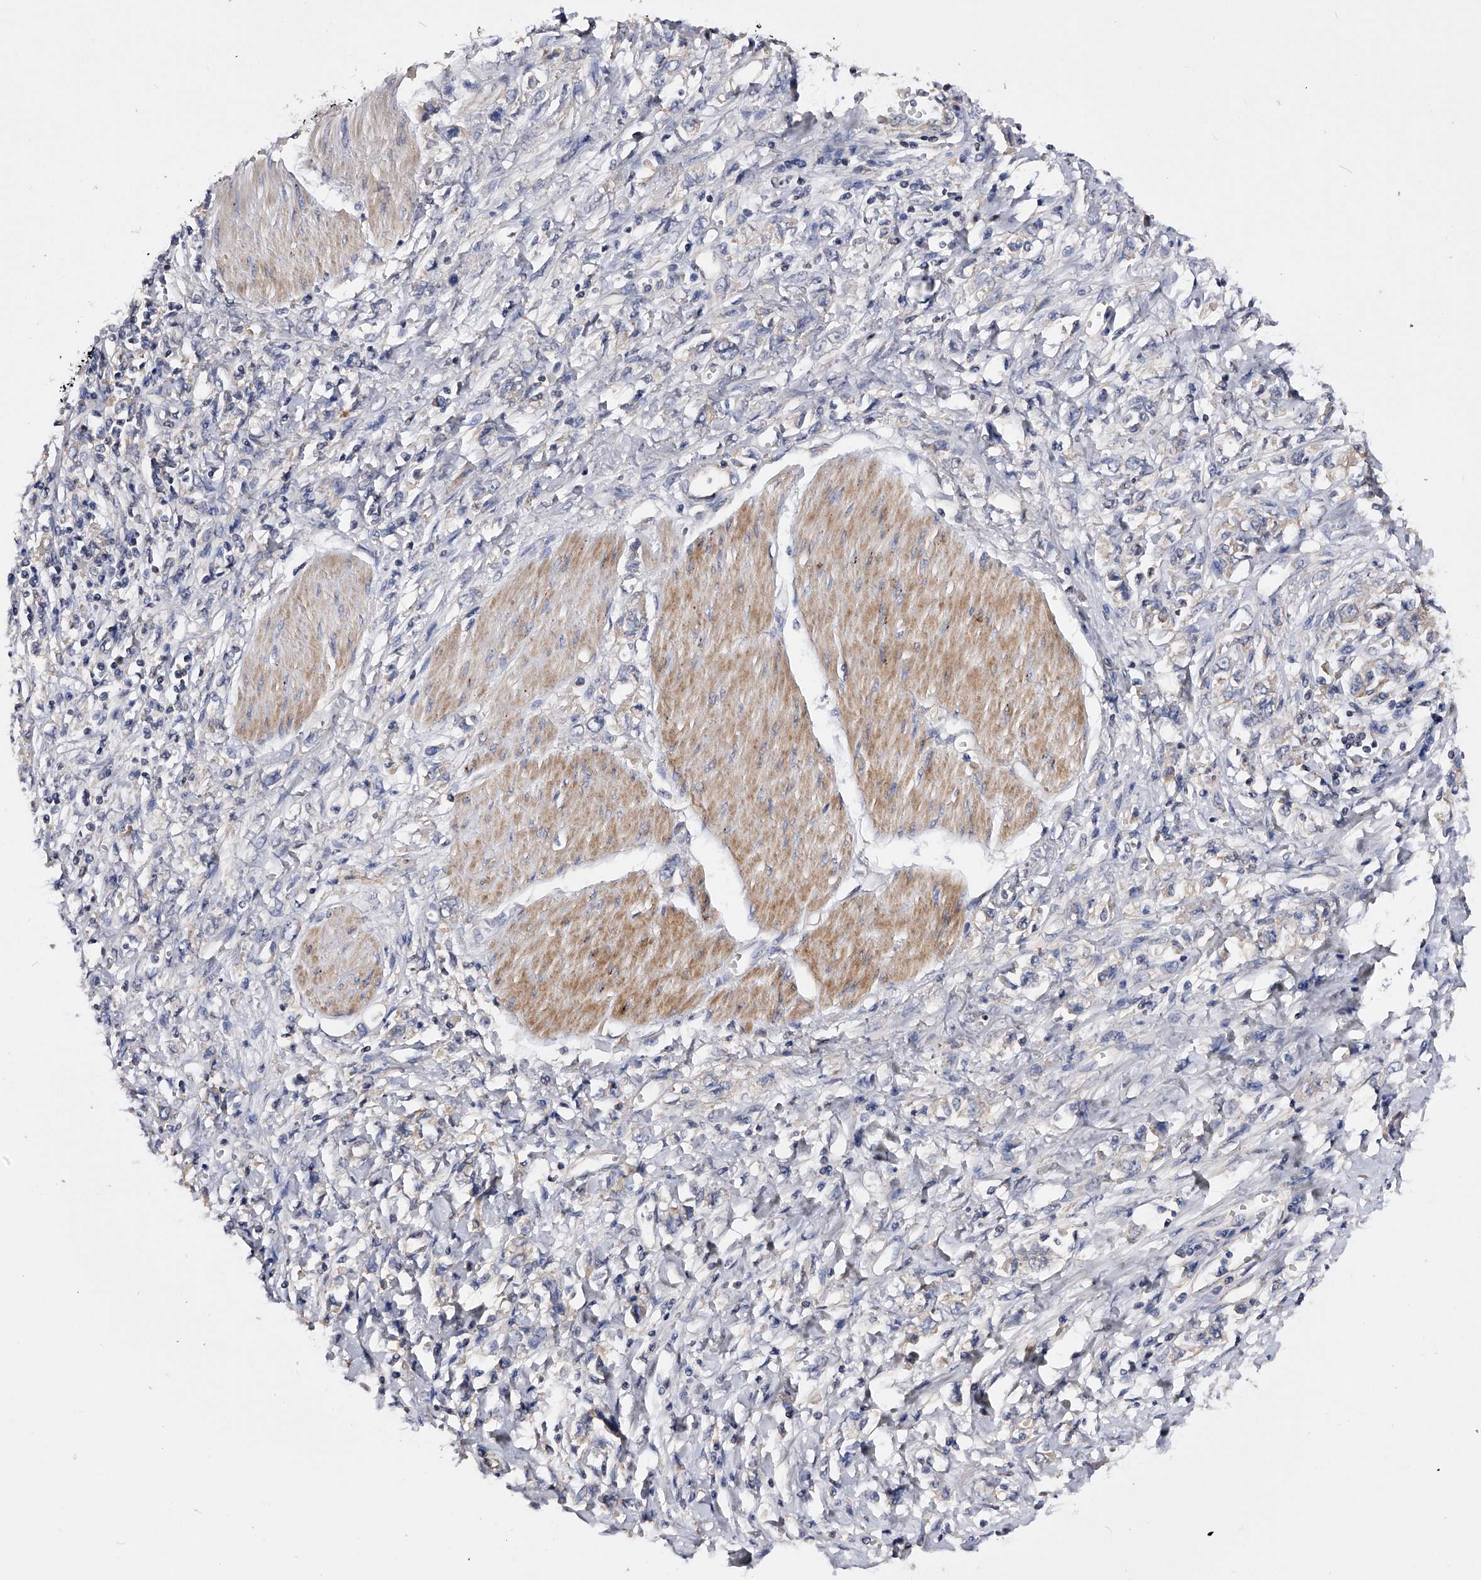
{"staining": {"intensity": "negative", "quantity": "none", "location": "none"}, "tissue": "stomach cancer", "cell_type": "Tumor cells", "image_type": "cancer", "snomed": [{"axis": "morphology", "description": "Adenocarcinoma, NOS"}, {"axis": "topography", "description": "Stomach"}], "caption": "Tumor cells are negative for brown protein staining in stomach cancer.", "gene": "ARL4C", "patient": {"sex": "female", "age": 76}}